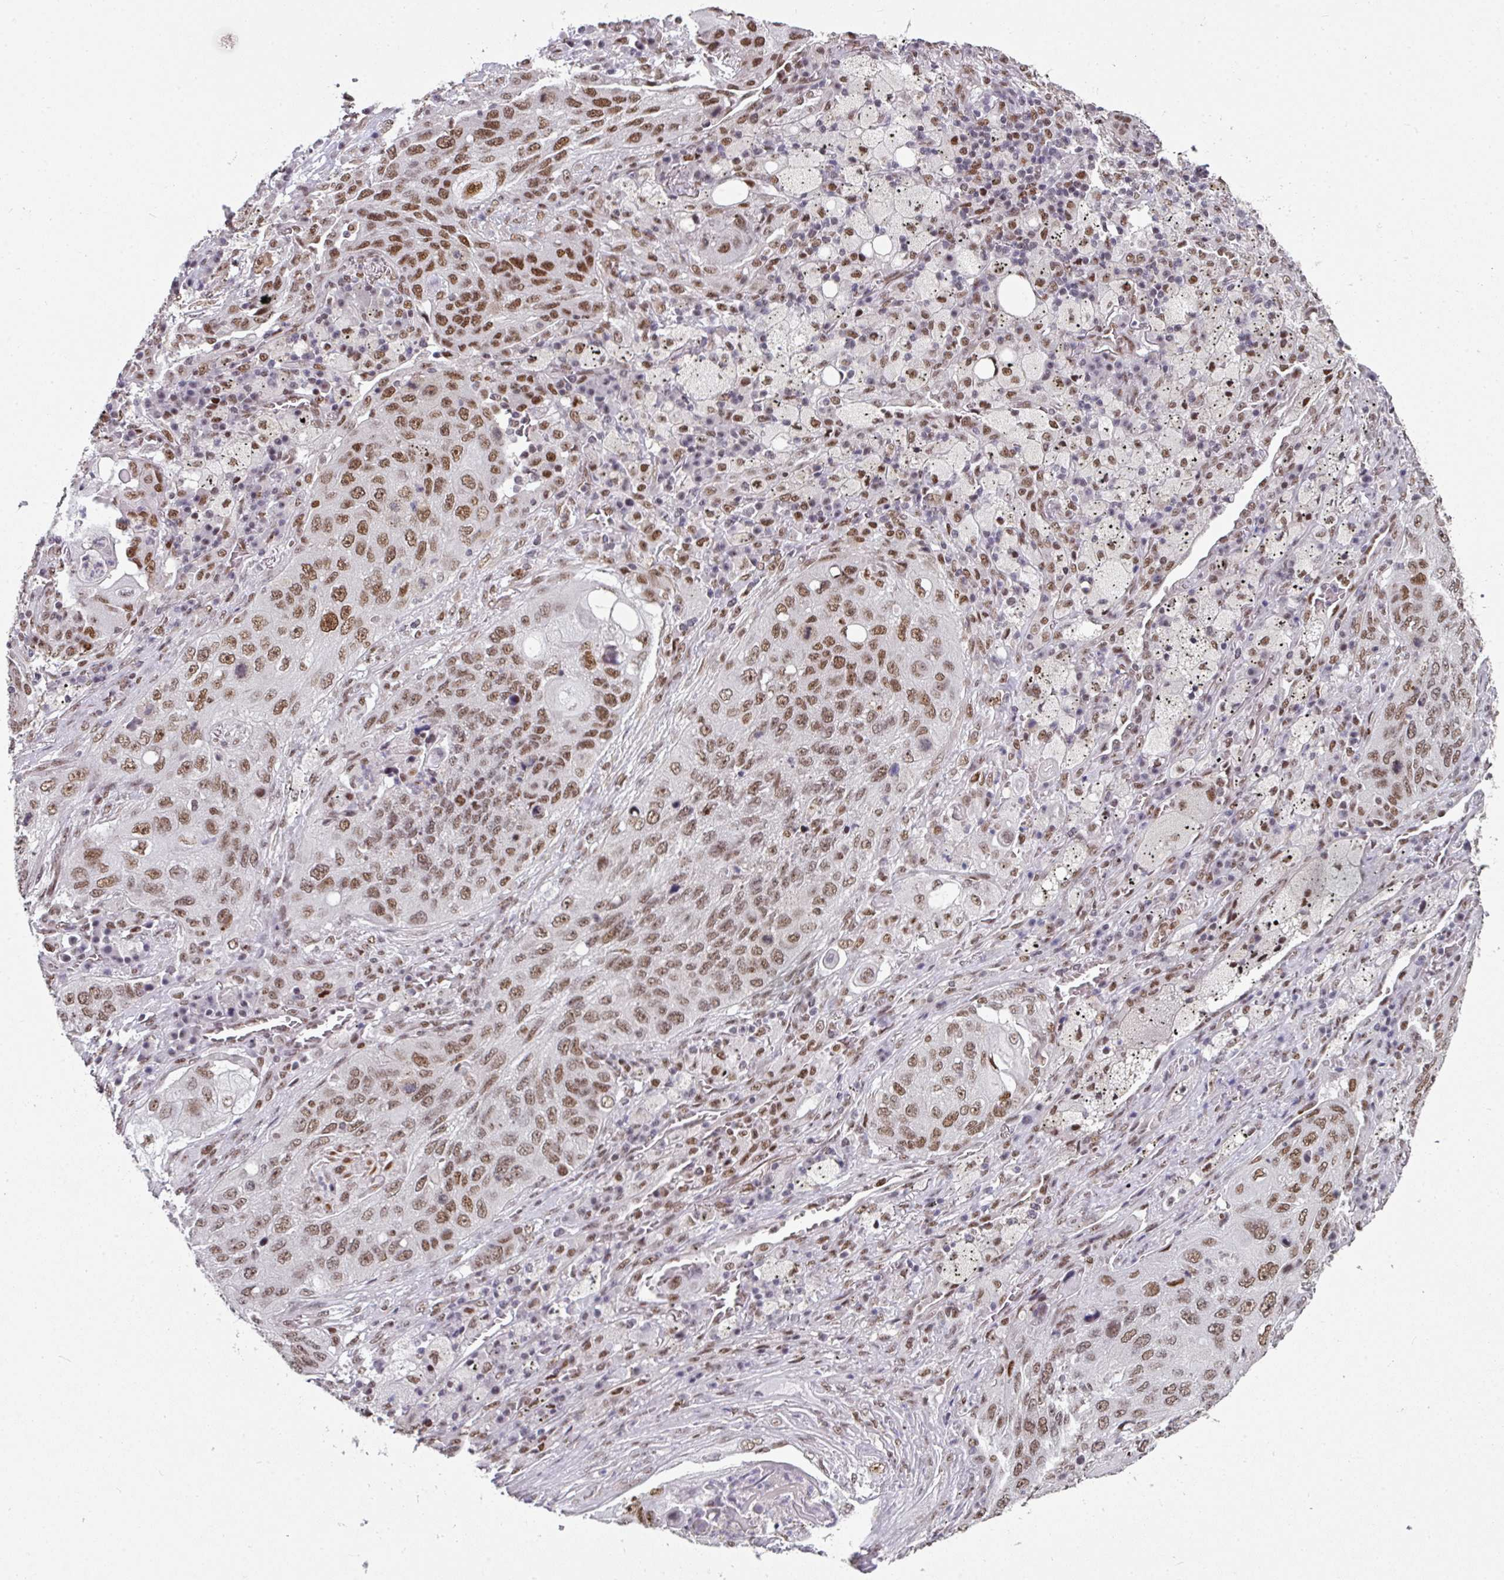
{"staining": {"intensity": "moderate", "quantity": ">75%", "location": "nuclear"}, "tissue": "lung cancer", "cell_type": "Tumor cells", "image_type": "cancer", "snomed": [{"axis": "morphology", "description": "Squamous cell carcinoma, NOS"}, {"axis": "topography", "description": "Lung"}], "caption": "Lung cancer stained for a protein shows moderate nuclear positivity in tumor cells. (DAB (3,3'-diaminobenzidine) IHC, brown staining for protein, blue staining for nuclei).", "gene": "RAD50", "patient": {"sex": "female", "age": 63}}